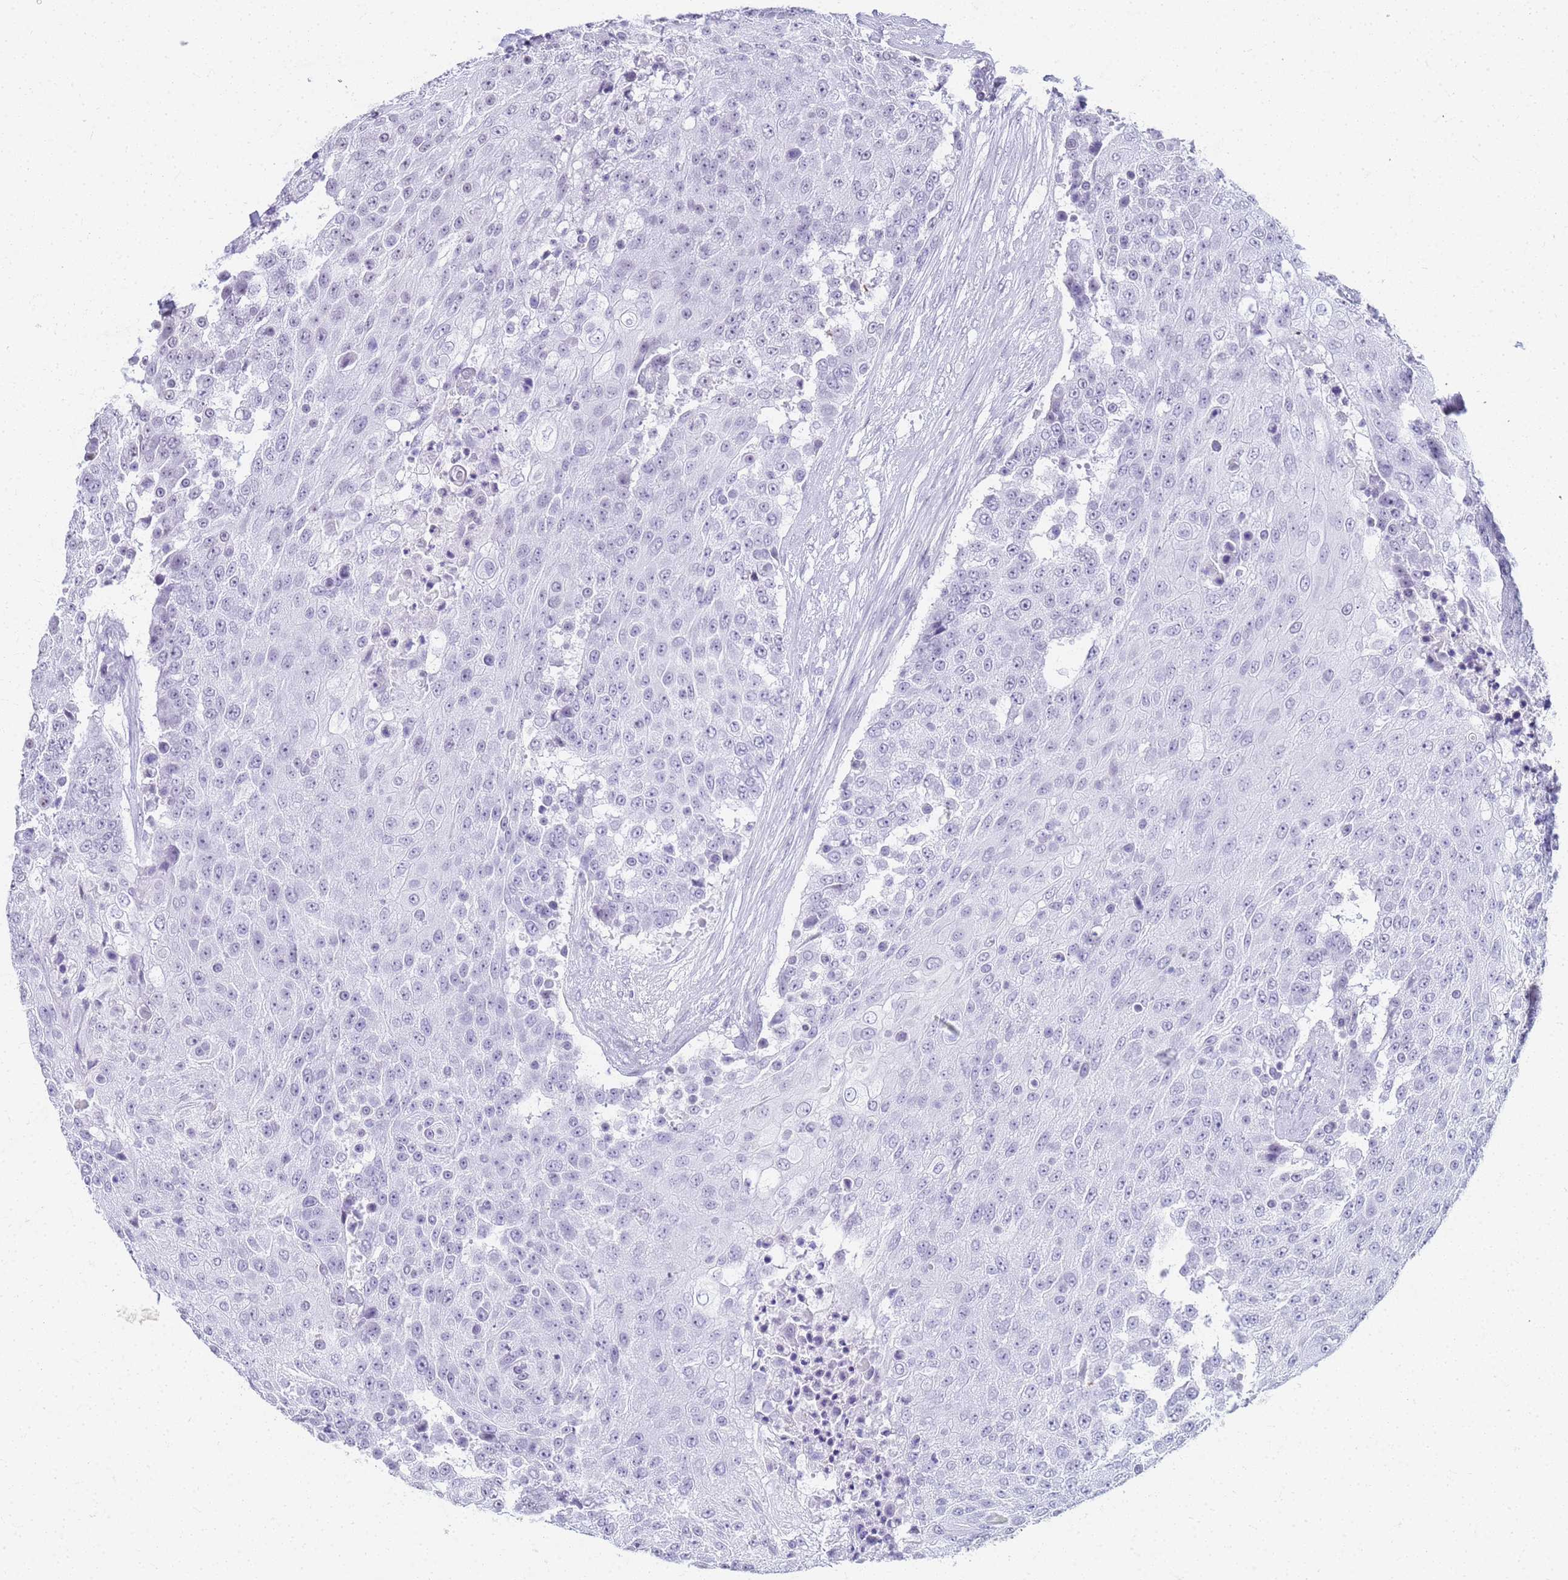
{"staining": {"intensity": "negative", "quantity": "none", "location": "none"}, "tissue": "urothelial cancer", "cell_type": "Tumor cells", "image_type": "cancer", "snomed": [{"axis": "morphology", "description": "Urothelial carcinoma, High grade"}, {"axis": "topography", "description": "Urinary bladder"}], "caption": "This is an IHC image of urothelial cancer. There is no expression in tumor cells.", "gene": "SLC7A9", "patient": {"sex": "female", "age": 63}}